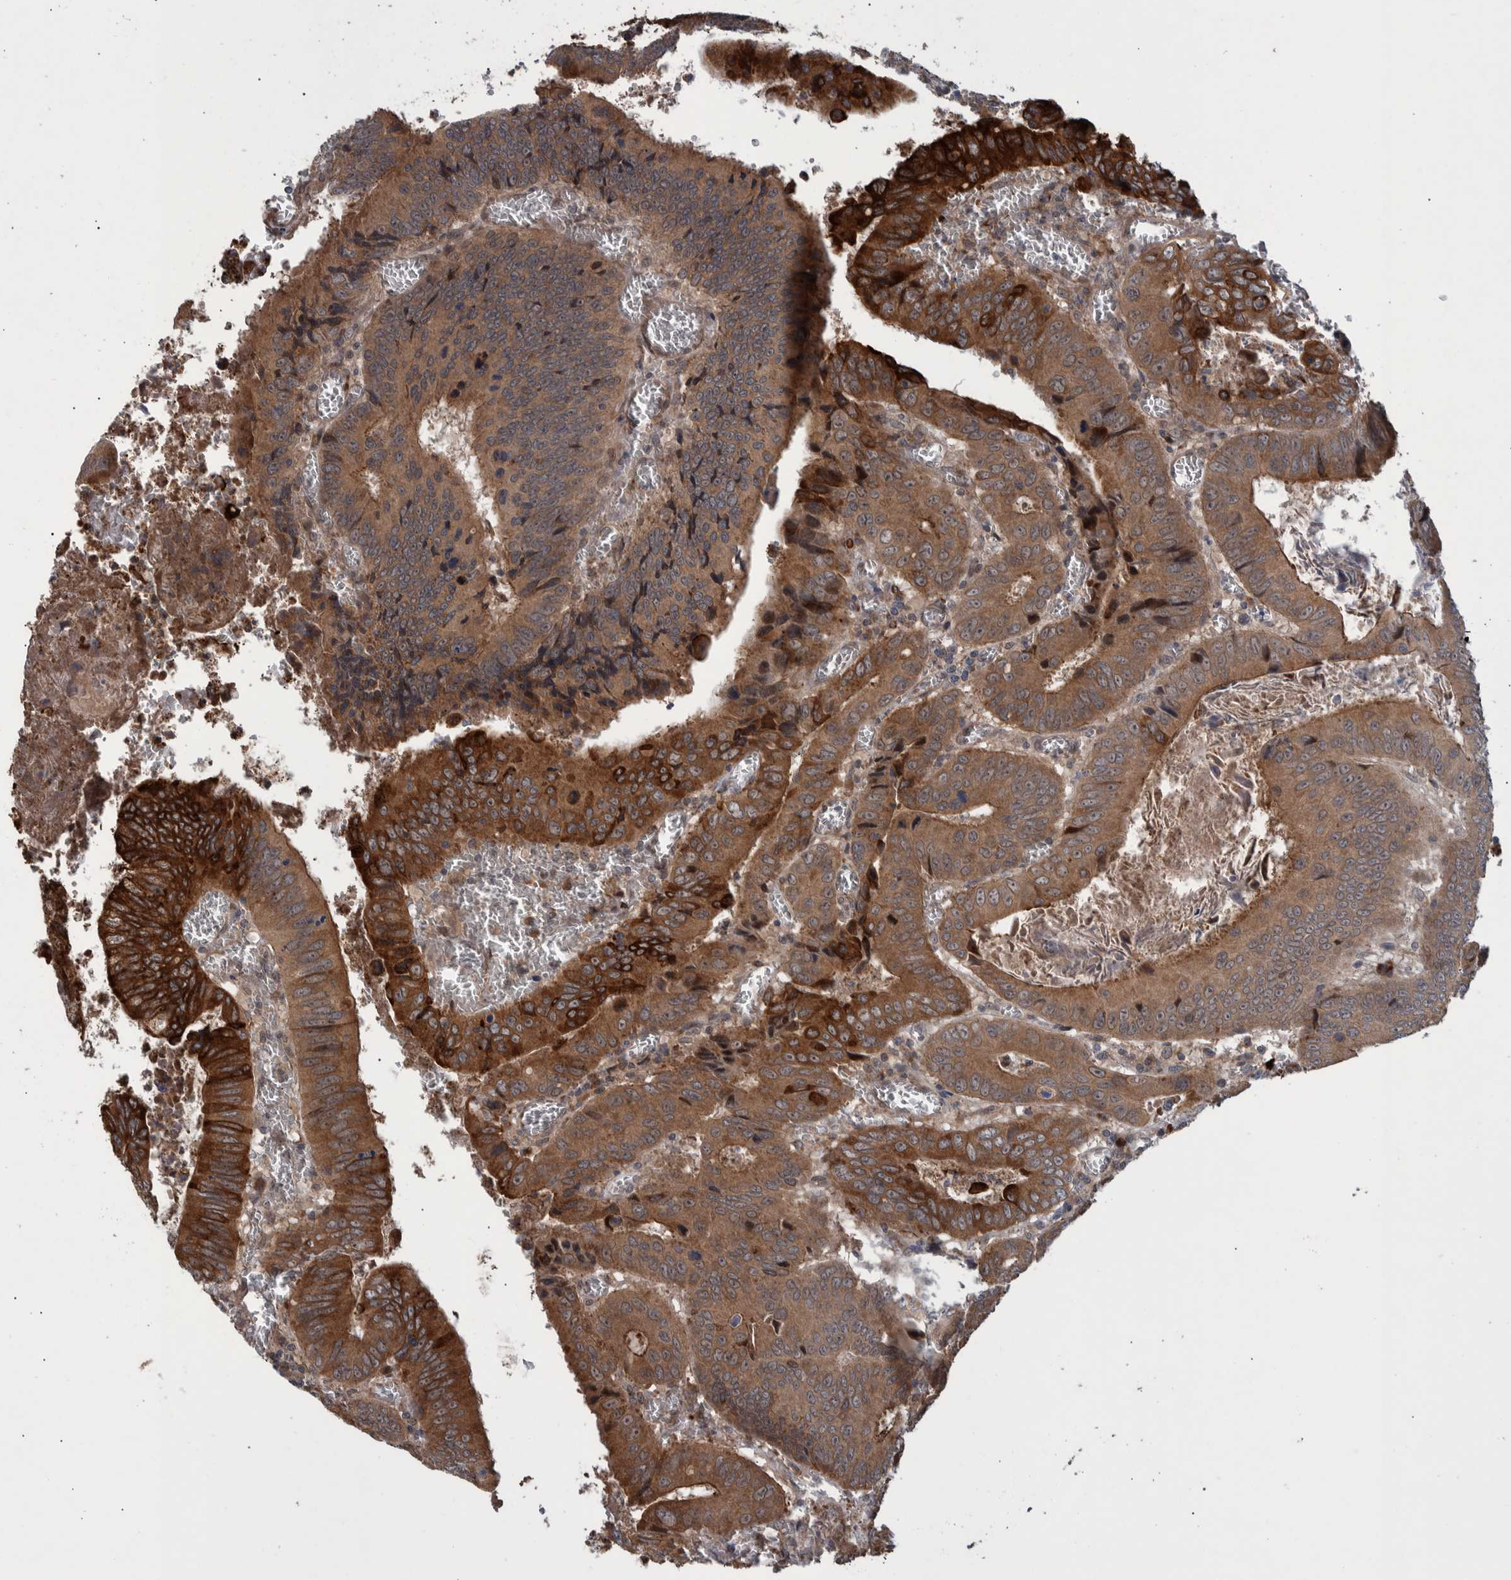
{"staining": {"intensity": "strong", "quantity": "<25%", "location": "cytoplasmic/membranous"}, "tissue": "colorectal cancer", "cell_type": "Tumor cells", "image_type": "cancer", "snomed": [{"axis": "morphology", "description": "Inflammation, NOS"}, {"axis": "morphology", "description": "Adenocarcinoma, NOS"}, {"axis": "topography", "description": "Colon"}], "caption": "Strong cytoplasmic/membranous staining for a protein is appreciated in about <25% of tumor cells of adenocarcinoma (colorectal) using immunohistochemistry (IHC).", "gene": "B3GNTL1", "patient": {"sex": "male", "age": 72}}